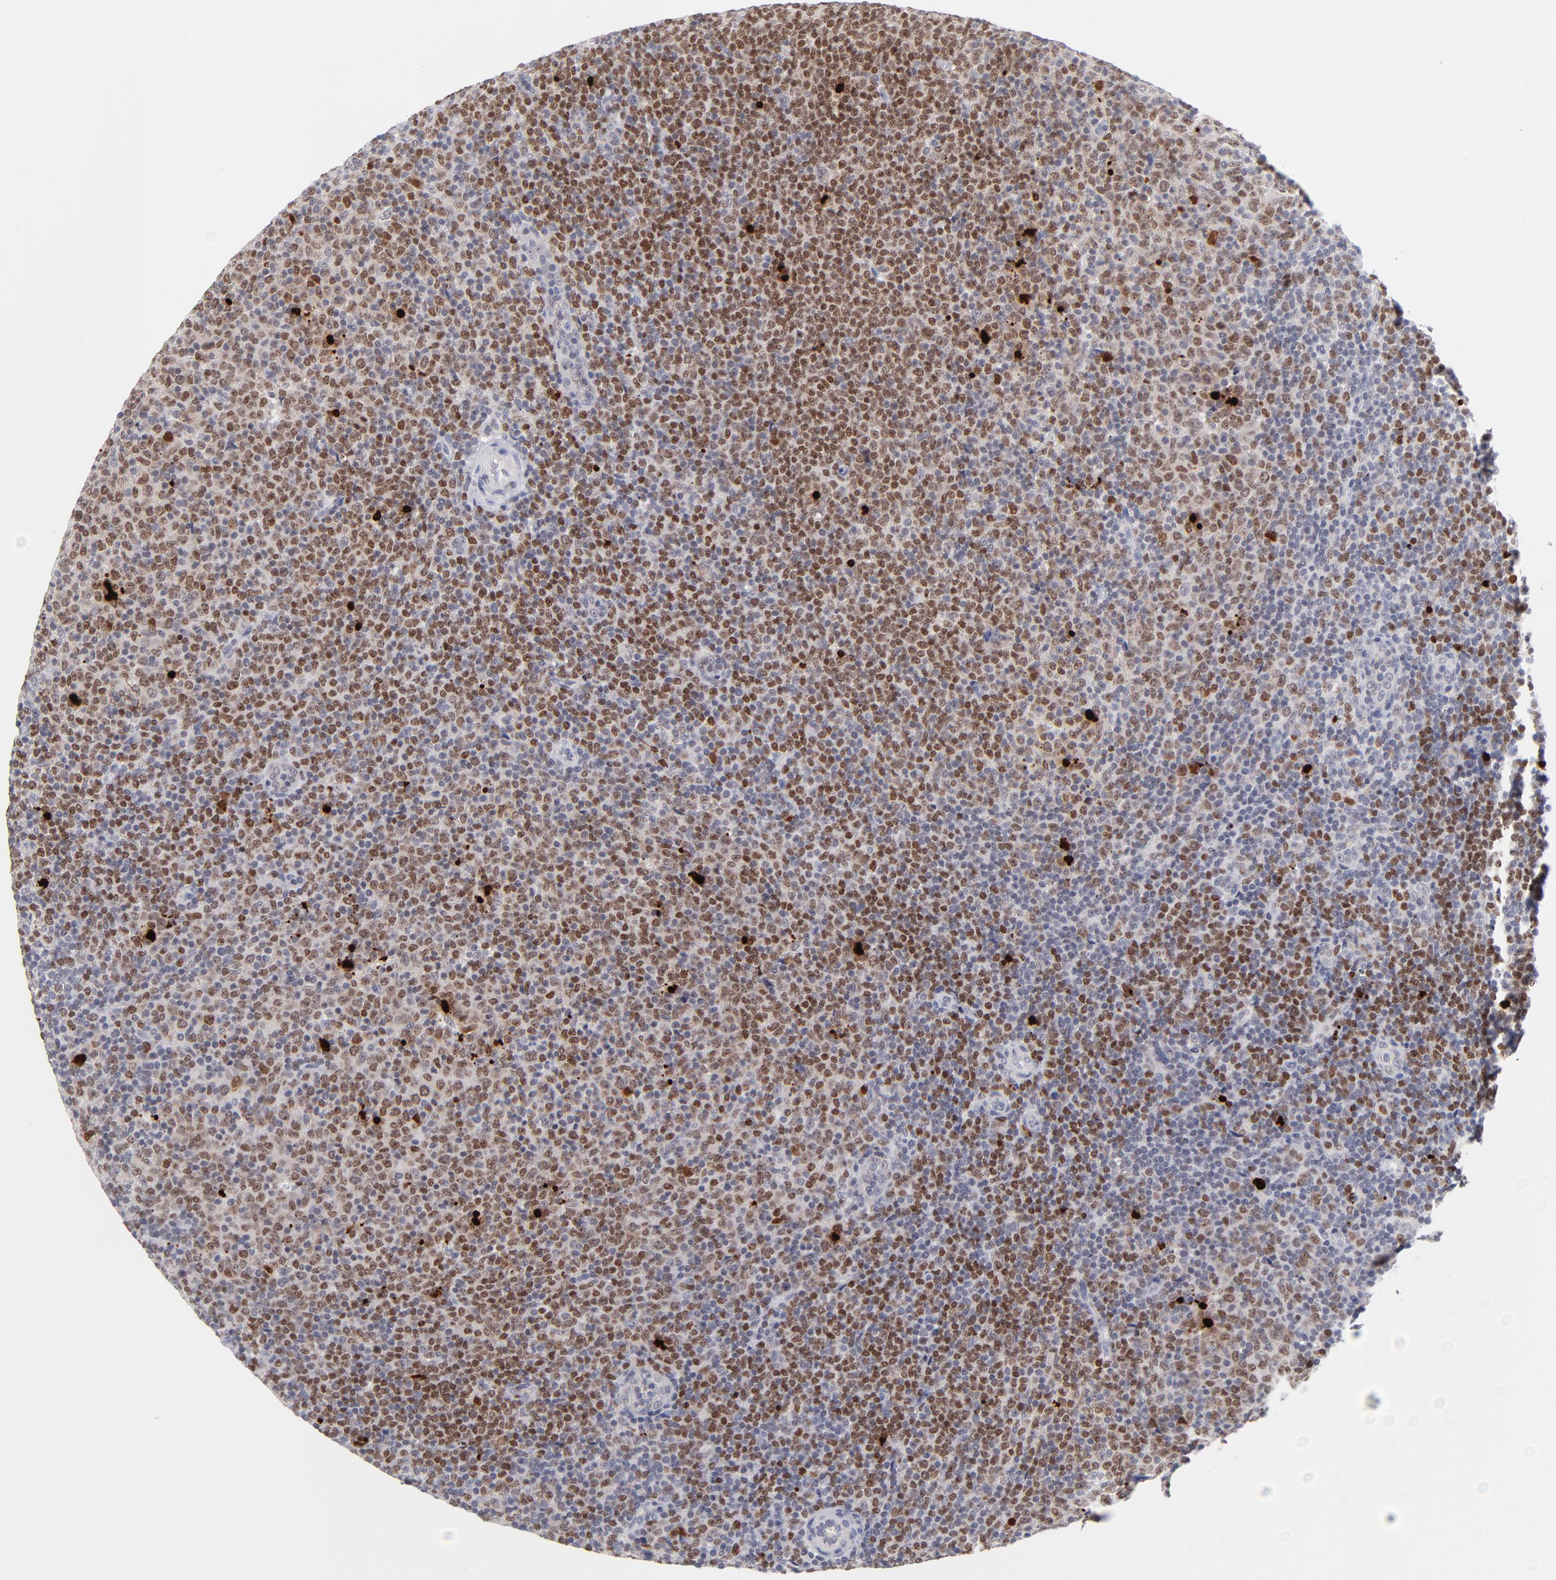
{"staining": {"intensity": "moderate", "quantity": ">75%", "location": "nuclear"}, "tissue": "lymphoma", "cell_type": "Tumor cells", "image_type": "cancer", "snomed": [{"axis": "morphology", "description": "Malignant lymphoma, non-Hodgkin's type, Low grade"}, {"axis": "topography", "description": "Lymph node"}], "caption": "Immunohistochemistry staining of lymphoma, which exhibits medium levels of moderate nuclear staining in approximately >75% of tumor cells indicating moderate nuclear protein staining. The staining was performed using DAB (brown) for protein detection and nuclei were counterstained in hematoxylin (blue).", "gene": "PARP1", "patient": {"sex": "male", "age": 70}}